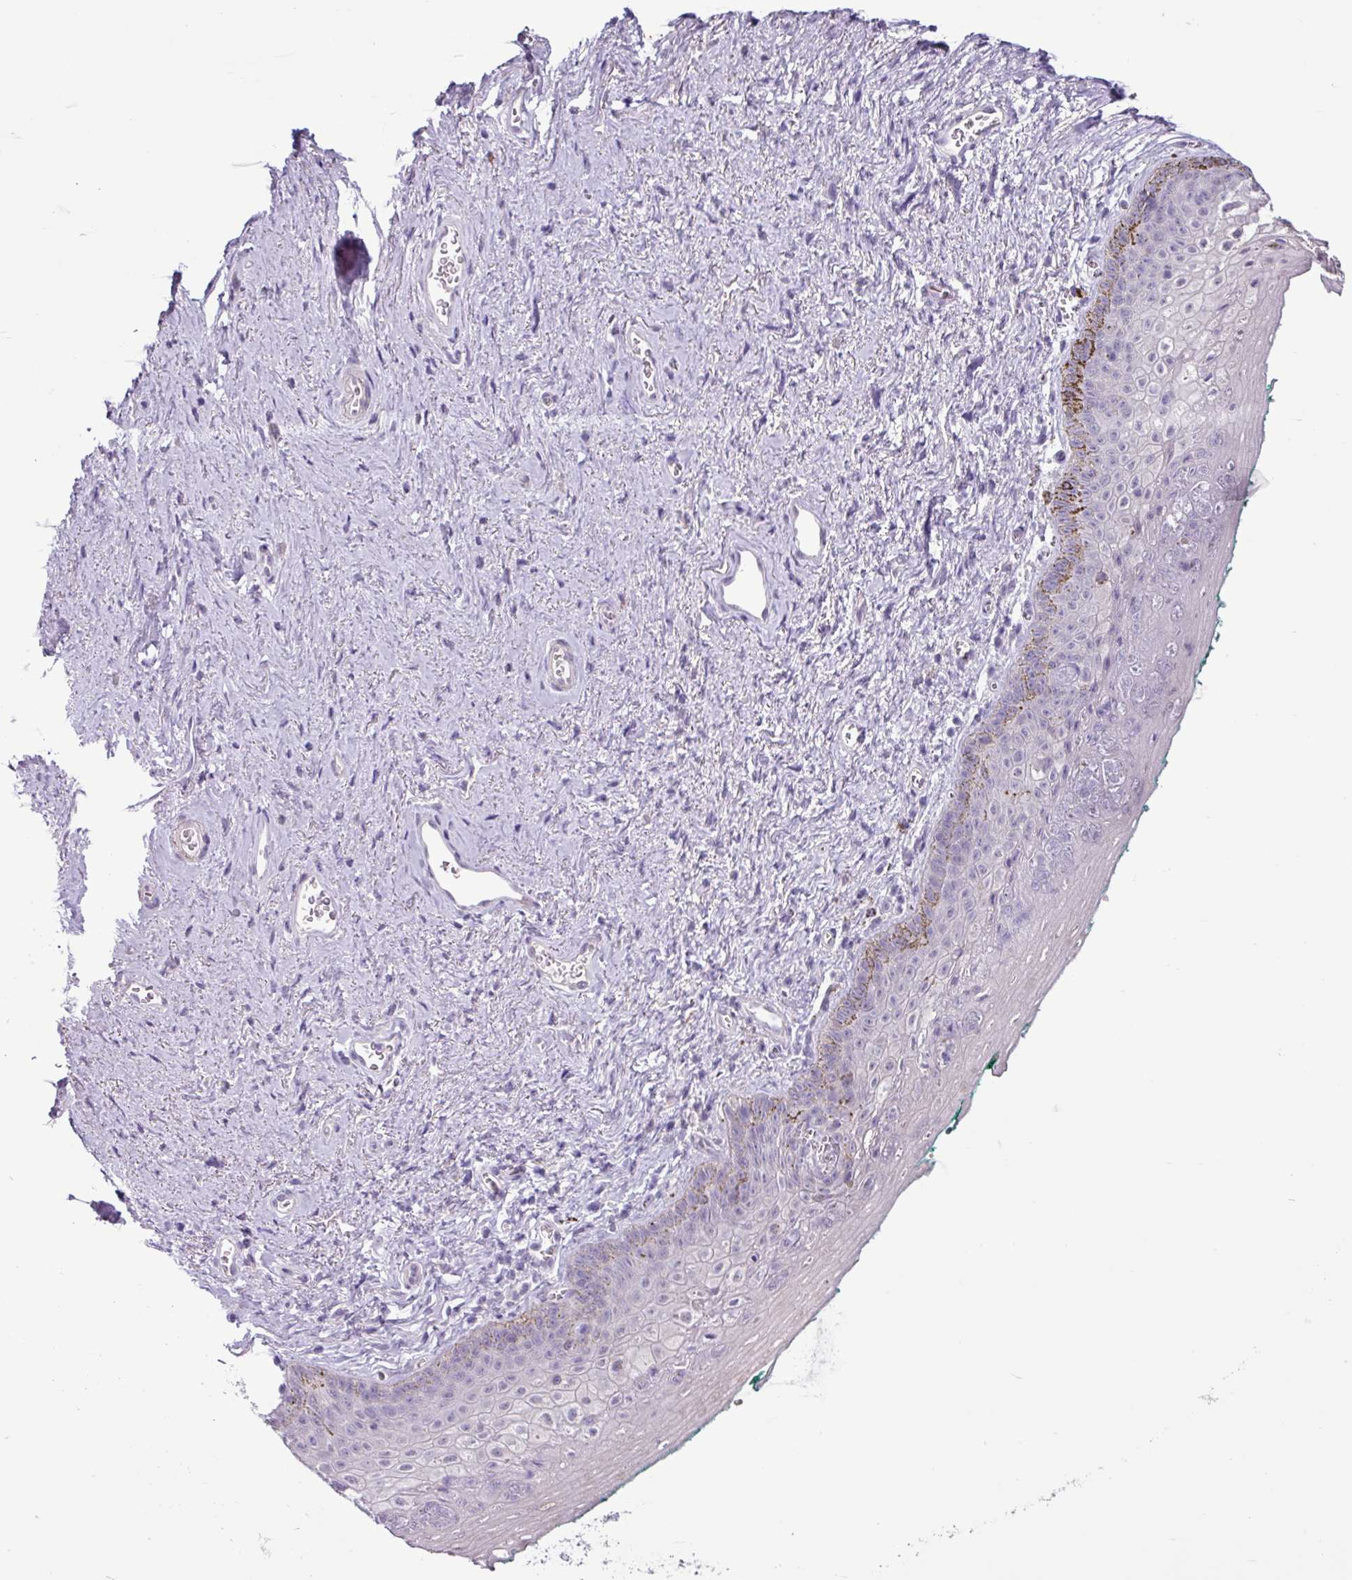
{"staining": {"intensity": "moderate", "quantity": "<25%", "location": "cytoplasmic/membranous"}, "tissue": "vagina", "cell_type": "Squamous epithelial cells", "image_type": "normal", "snomed": [{"axis": "morphology", "description": "Normal tissue, NOS"}, {"axis": "topography", "description": "Vulva"}, {"axis": "topography", "description": "Vagina"}, {"axis": "topography", "description": "Peripheral nerve tissue"}], "caption": "Squamous epithelial cells exhibit low levels of moderate cytoplasmic/membranous expression in about <25% of cells in benign human vagina.", "gene": "C9orf24", "patient": {"sex": "female", "age": 66}}